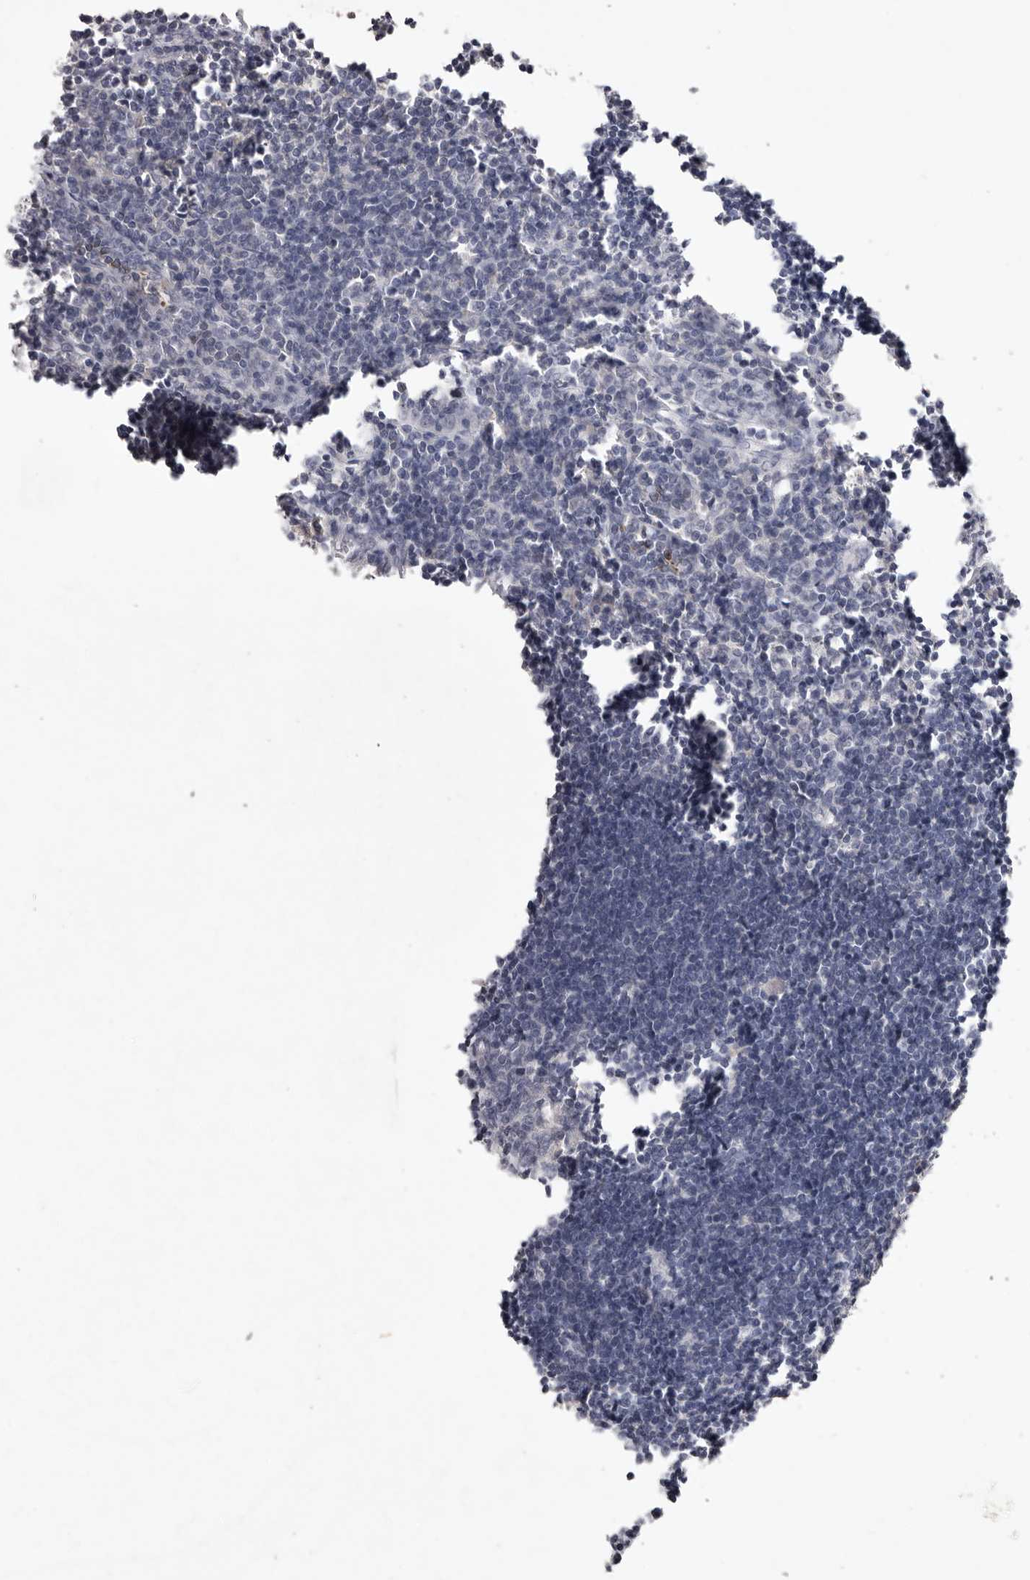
{"staining": {"intensity": "negative", "quantity": "none", "location": "none"}, "tissue": "lymph node", "cell_type": "Germinal center cells", "image_type": "normal", "snomed": [{"axis": "morphology", "description": "Normal tissue, NOS"}, {"axis": "morphology", "description": "Malignant melanoma, Metastatic site"}, {"axis": "topography", "description": "Lymph node"}], "caption": "Protein analysis of unremarkable lymph node shows no significant expression in germinal center cells. The staining was performed using DAB (3,3'-diaminobenzidine) to visualize the protein expression in brown, while the nuclei were stained in blue with hematoxylin (Magnification: 20x).", "gene": "TNR", "patient": {"sex": "male", "age": 41}}